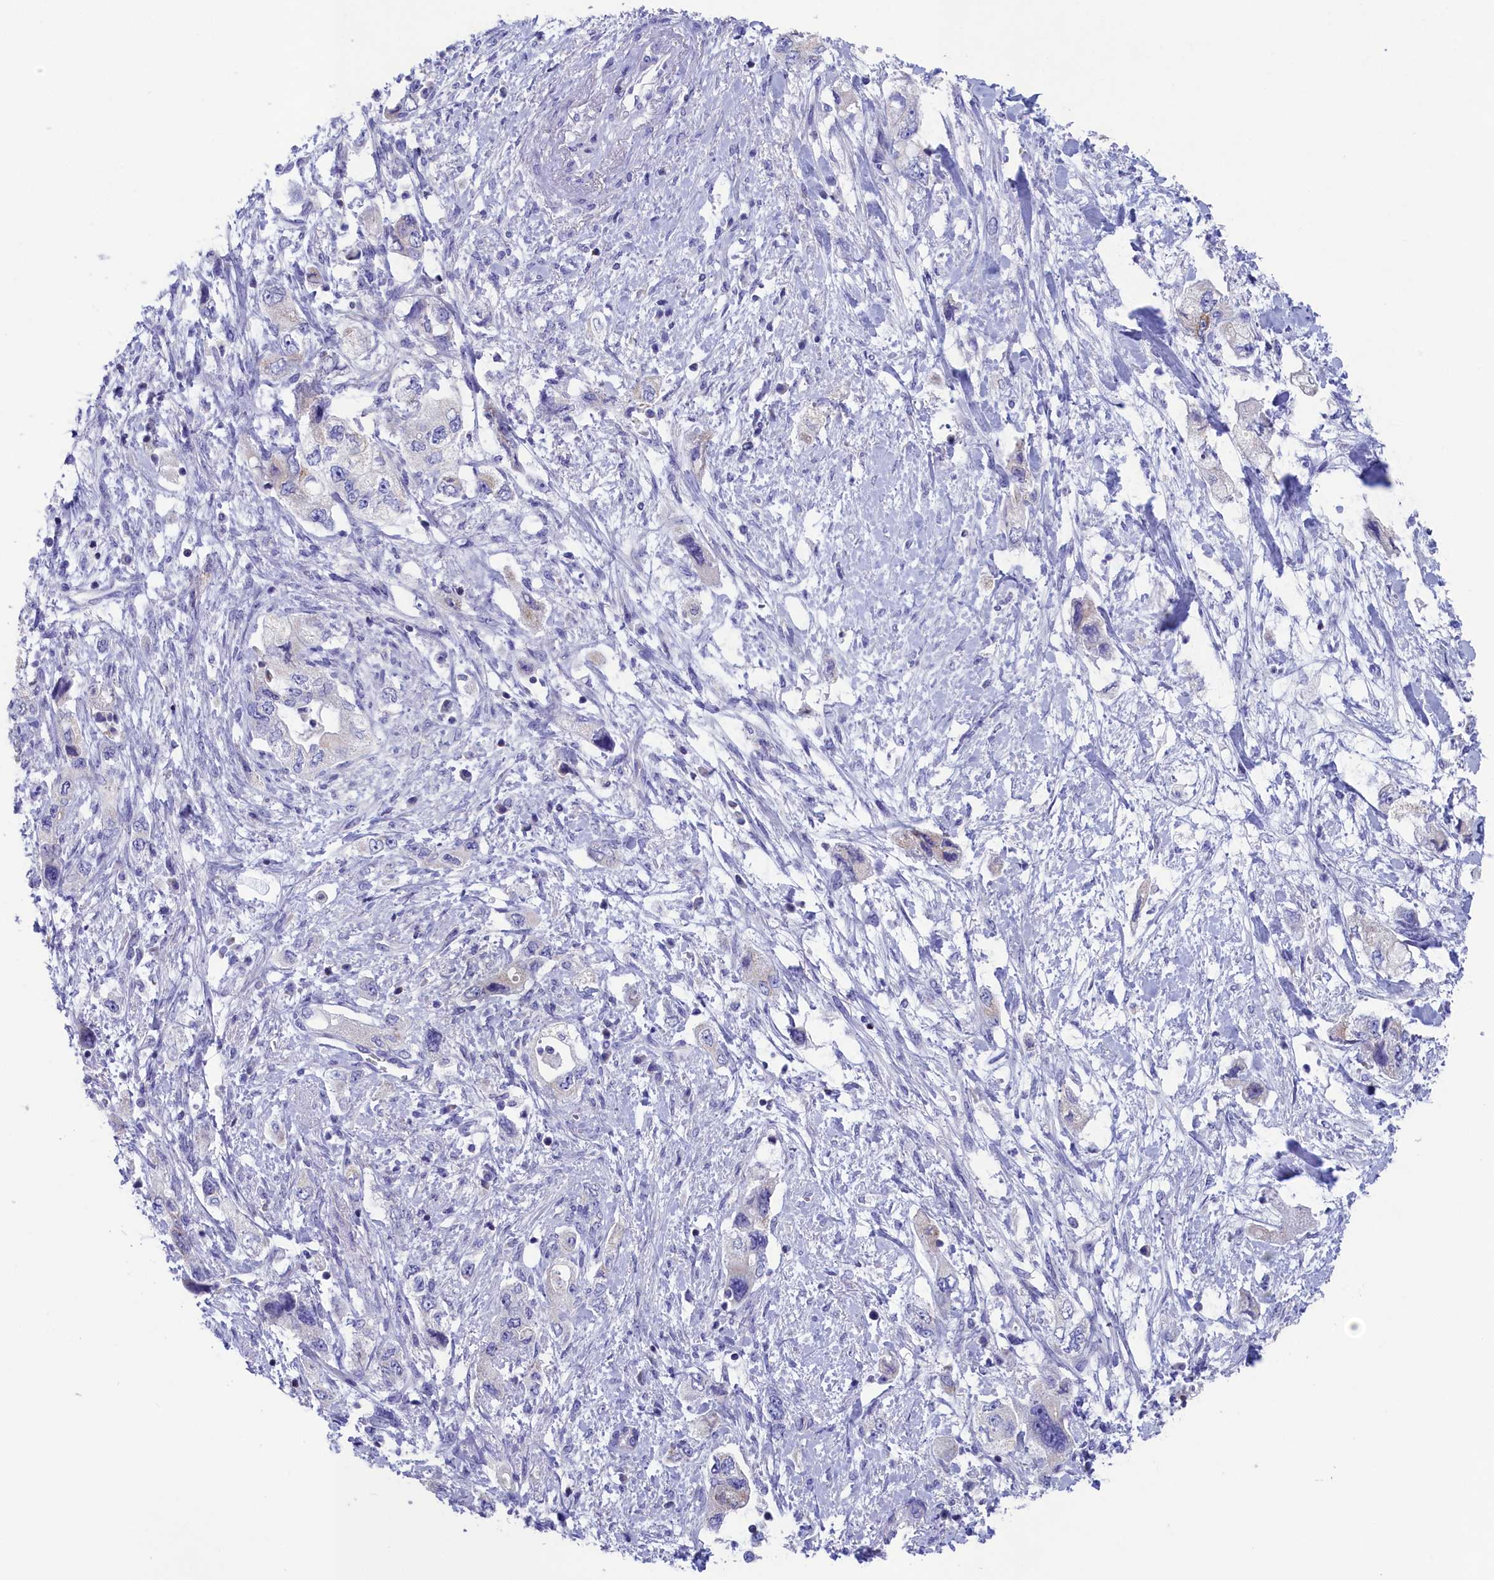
{"staining": {"intensity": "negative", "quantity": "none", "location": "none"}, "tissue": "pancreatic cancer", "cell_type": "Tumor cells", "image_type": "cancer", "snomed": [{"axis": "morphology", "description": "Adenocarcinoma, NOS"}, {"axis": "topography", "description": "Pancreas"}], "caption": "This image is of pancreatic cancer stained with immunohistochemistry (IHC) to label a protein in brown with the nuclei are counter-stained blue. There is no positivity in tumor cells.", "gene": "PRDM12", "patient": {"sex": "female", "age": 73}}